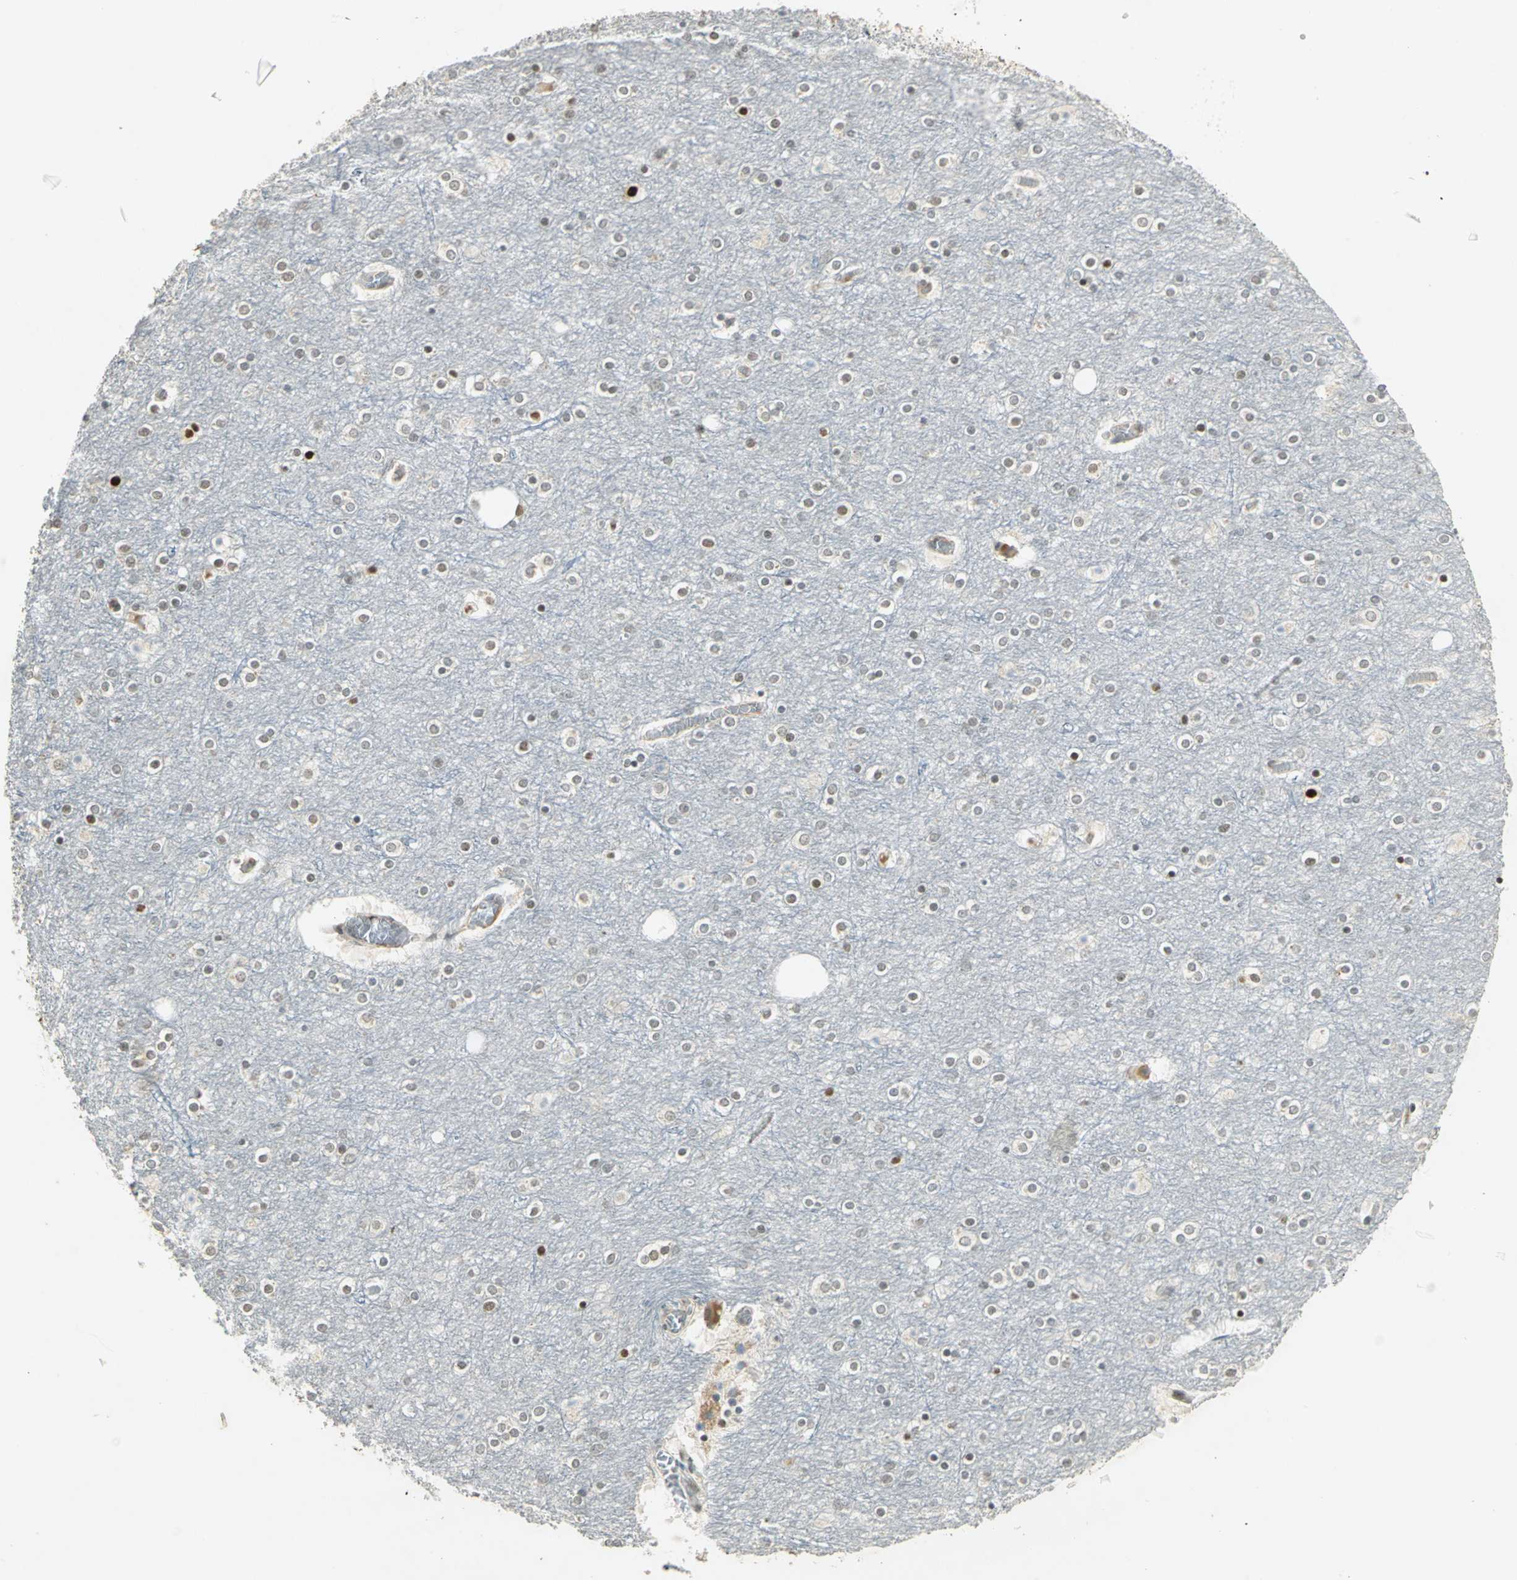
{"staining": {"intensity": "negative", "quantity": "none", "location": "none"}, "tissue": "cerebral cortex", "cell_type": "Endothelial cells", "image_type": "normal", "snomed": [{"axis": "morphology", "description": "Normal tissue, NOS"}, {"axis": "topography", "description": "Cerebral cortex"}], "caption": "High magnification brightfield microscopy of benign cerebral cortex stained with DAB (brown) and counterstained with hematoxylin (blue): endothelial cells show no significant positivity. (Immunohistochemistry (ihc), brightfield microscopy, high magnification).", "gene": "AK6", "patient": {"sex": "female", "age": 54}}